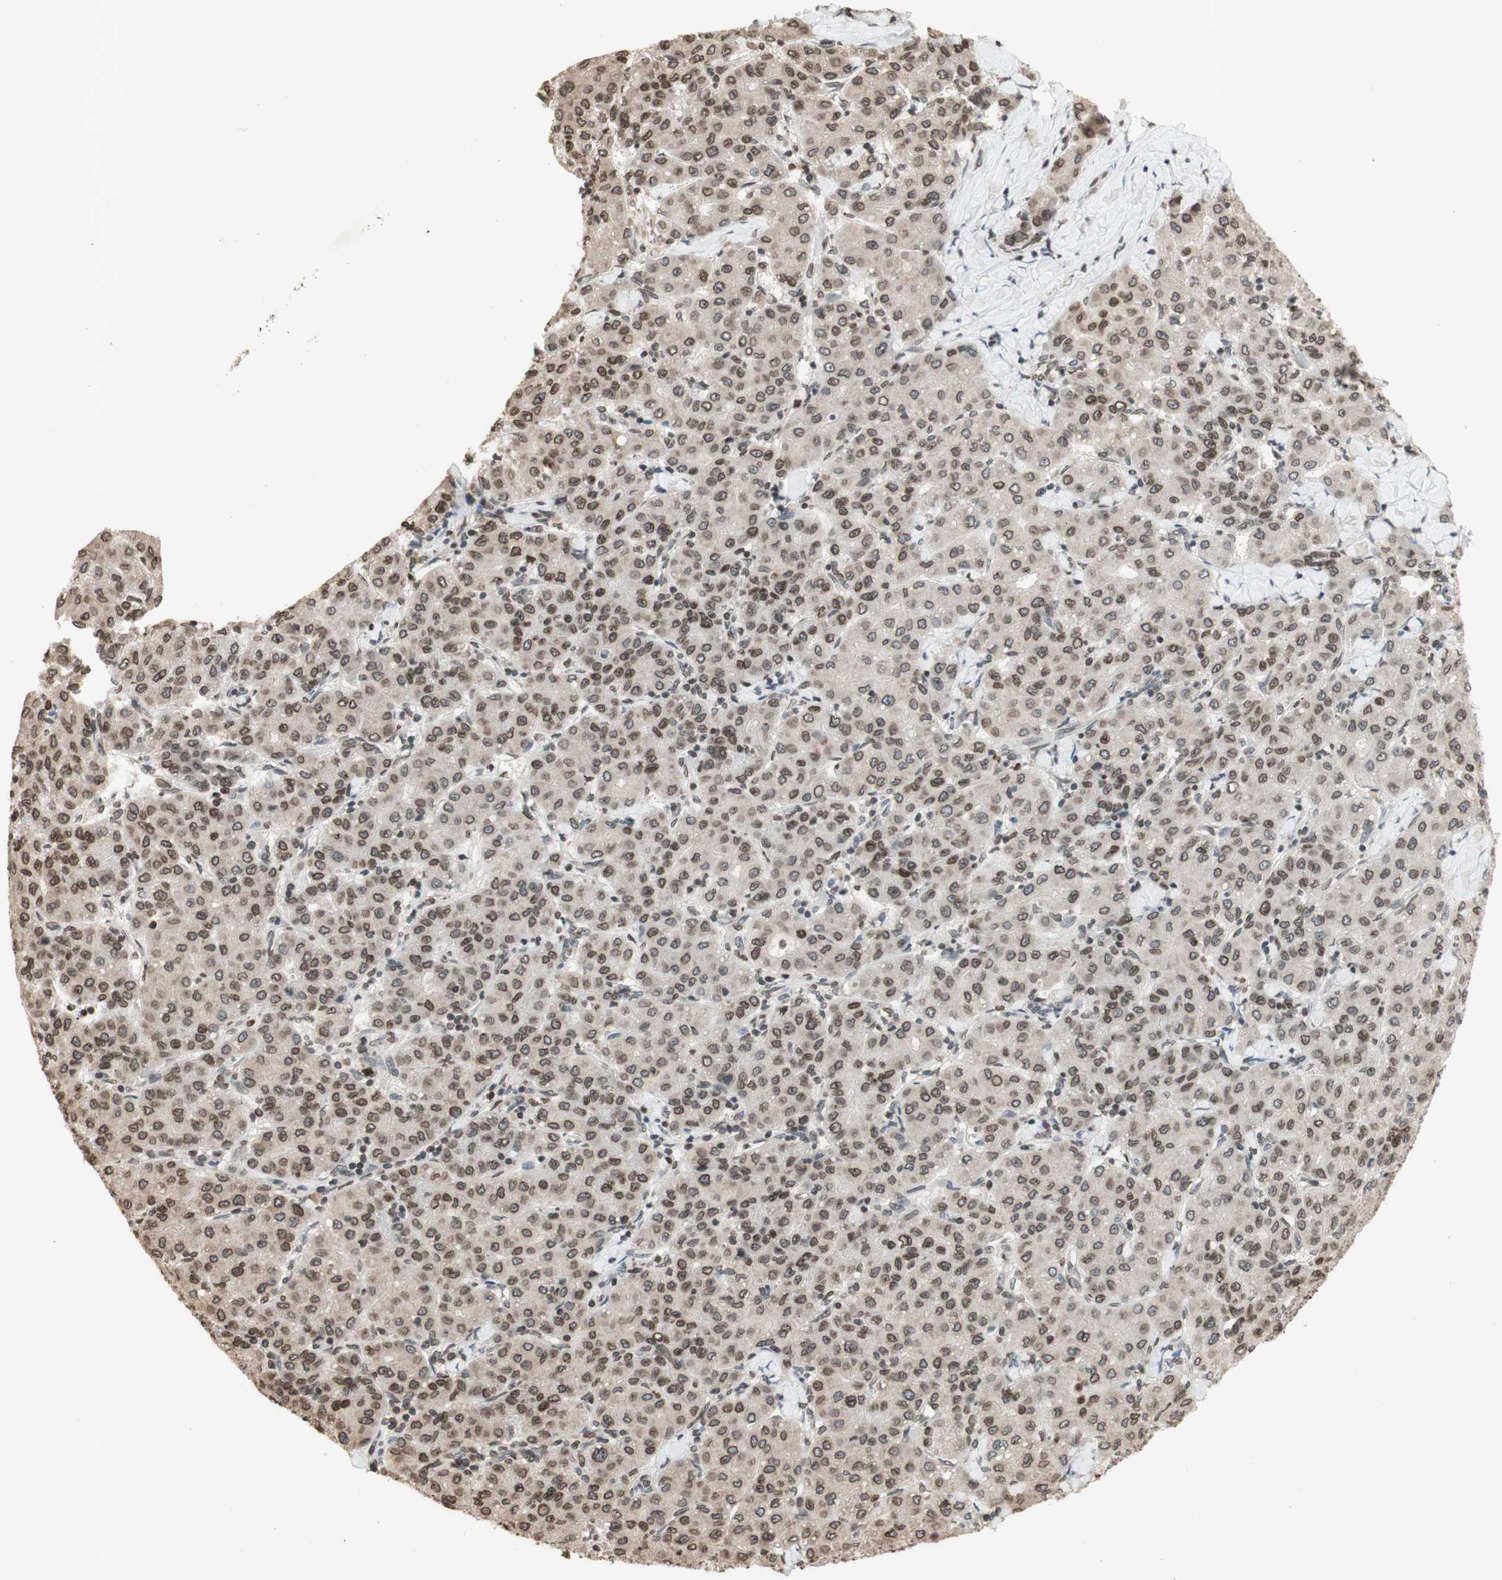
{"staining": {"intensity": "moderate", "quantity": ">75%", "location": "cytoplasmic/membranous,nuclear"}, "tissue": "liver cancer", "cell_type": "Tumor cells", "image_type": "cancer", "snomed": [{"axis": "morphology", "description": "Carcinoma, Hepatocellular, NOS"}, {"axis": "topography", "description": "Liver"}], "caption": "Tumor cells demonstrate moderate cytoplasmic/membranous and nuclear staining in about >75% of cells in liver hepatocellular carcinoma. (DAB IHC, brown staining for protein, blue staining for nuclei).", "gene": "TMPO", "patient": {"sex": "male", "age": 65}}